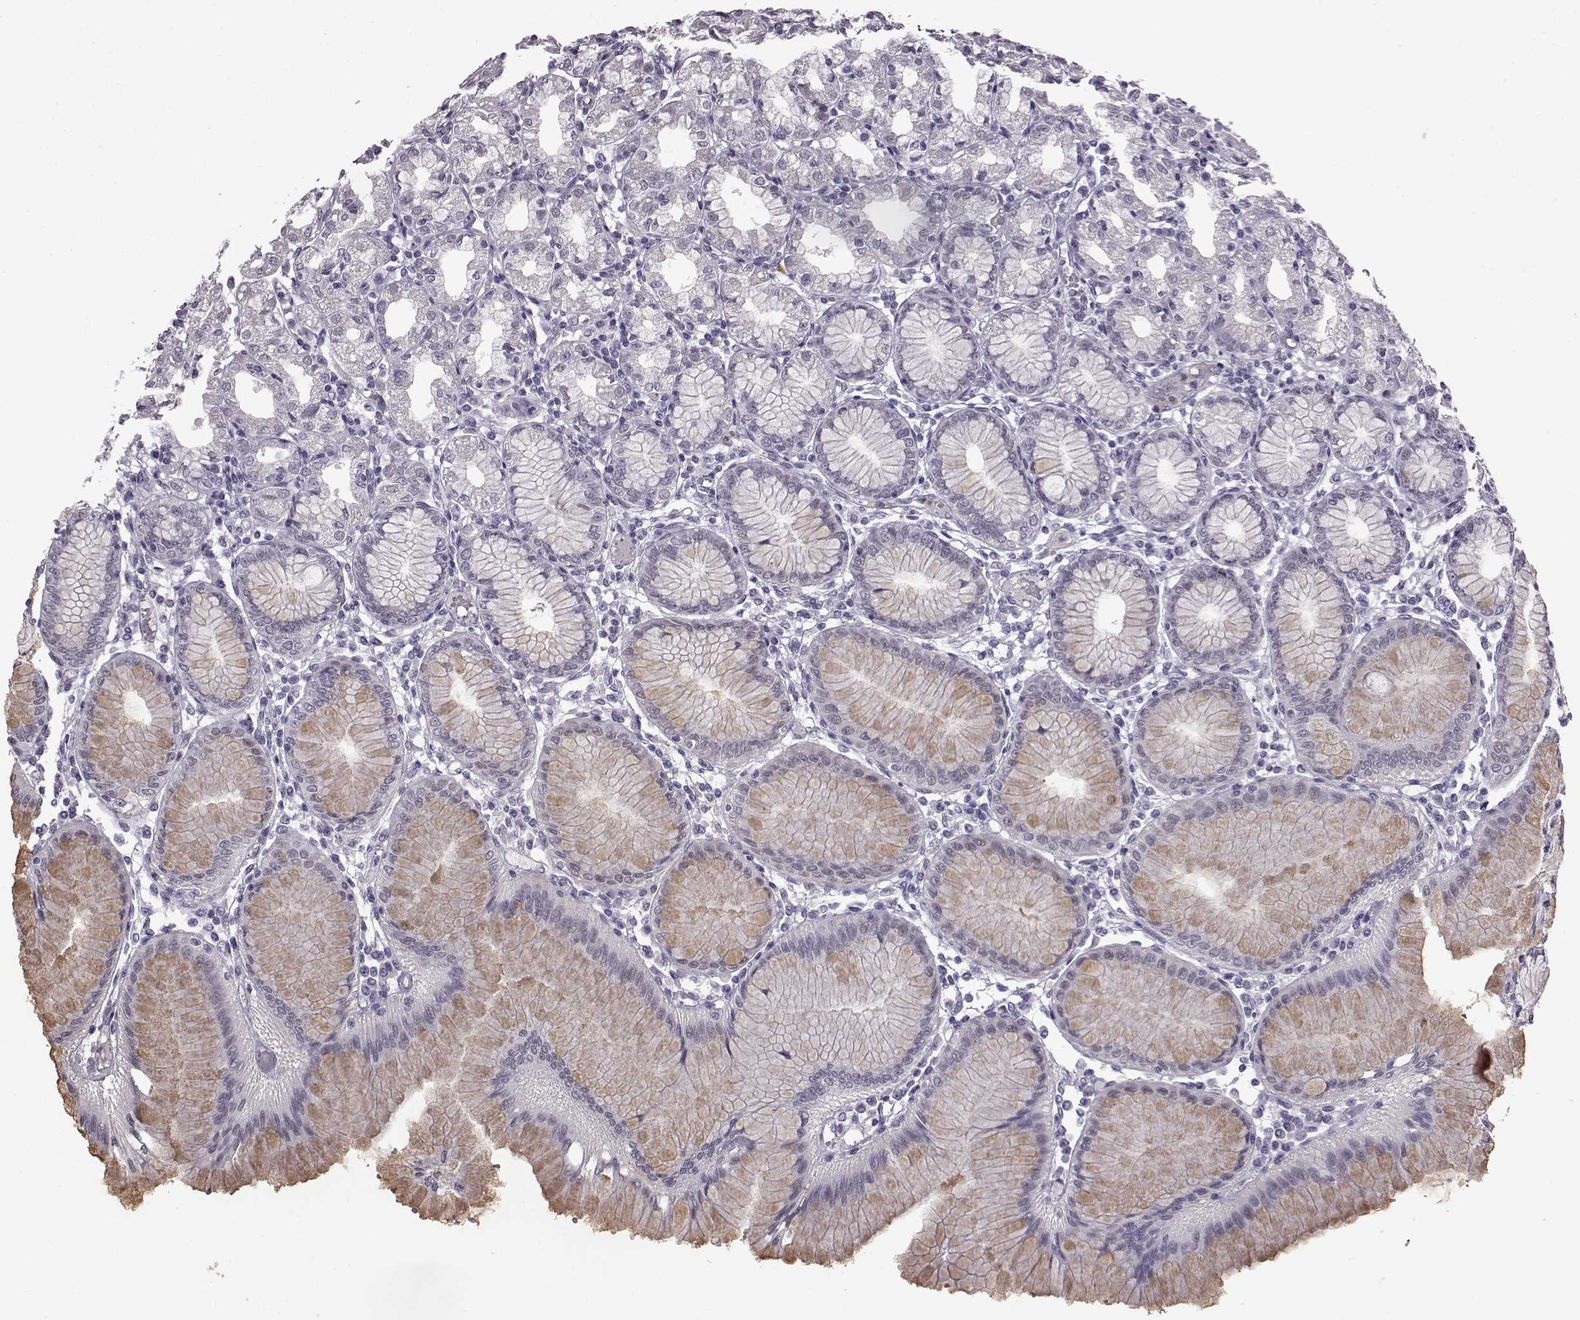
{"staining": {"intensity": "weak", "quantity": "25%-75%", "location": "cytoplasmic/membranous"}, "tissue": "stomach", "cell_type": "Glandular cells", "image_type": "normal", "snomed": [{"axis": "morphology", "description": "Normal tissue, NOS"}, {"axis": "topography", "description": "Skeletal muscle"}, {"axis": "topography", "description": "Stomach"}], "caption": "This histopathology image reveals unremarkable stomach stained with immunohistochemistry to label a protein in brown. The cytoplasmic/membranous of glandular cells show weak positivity for the protein. Nuclei are counter-stained blue.", "gene": "SLC28A2", "patient": {"sex": "female", "age": 57}}